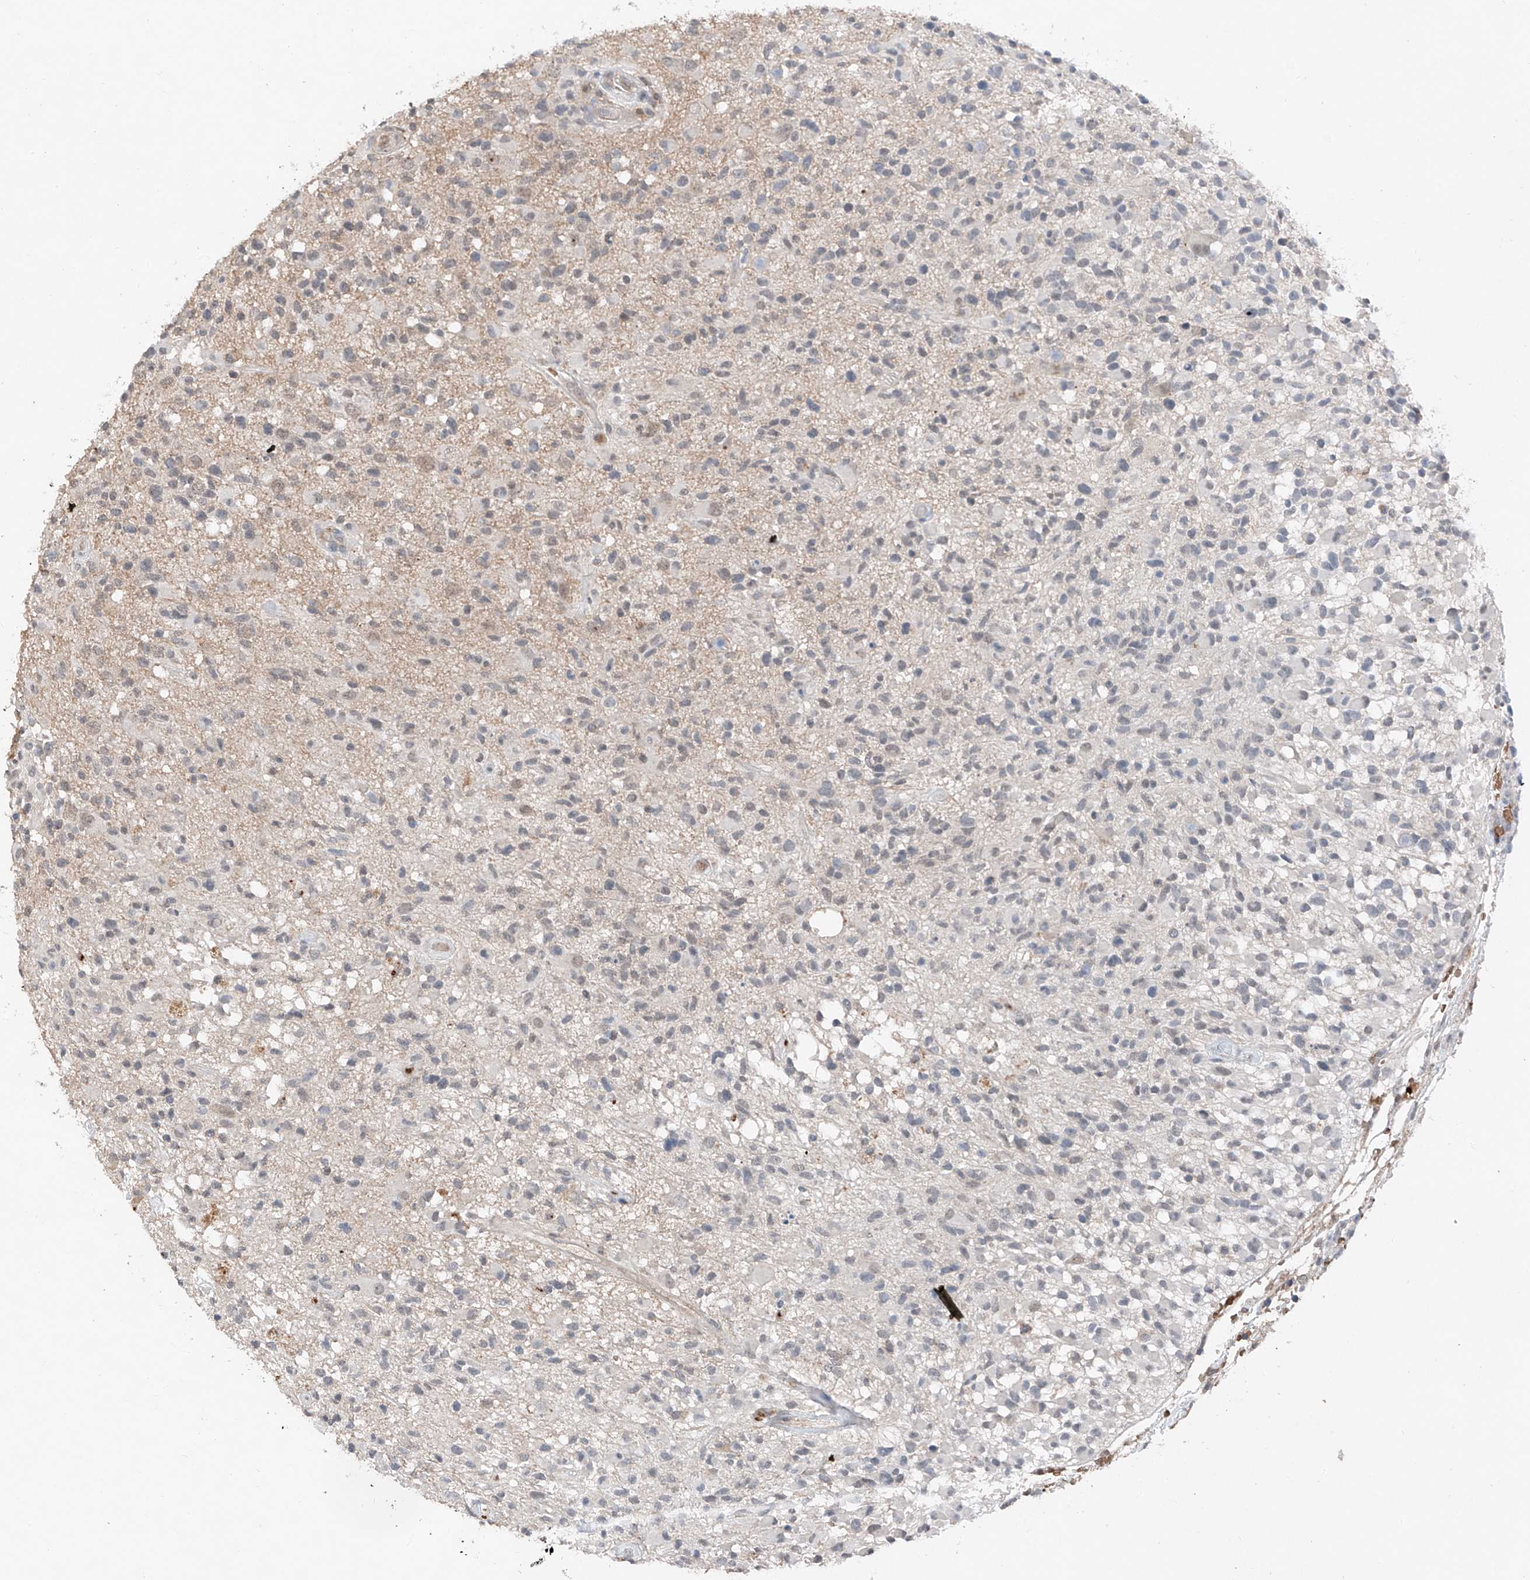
{"staining": {"intensity": "negative", "quantity": "none", "location": "none"}, "tissue": "glioma", "cell_type": "Tumor cells", "image_type": "cancer", "snomed": [{"axis": "morphology", "description": "Glioma, malignant, High grade"}, {"axis": "morphology", "description": "Glioblastoma, NOS"}, {"axis": "topography", "description": "Brain"}], "caption": "The micrograph demonstrates no significant staining in tumor cells of malignant glioma (high-grade). Brightfield microscopy of immunohistochemistry stained with DAB (brown) and hematoxylin (blue), captured at high magnification.", "gene": "TBX4", "patient": {"sex": "male", "age": 60}}